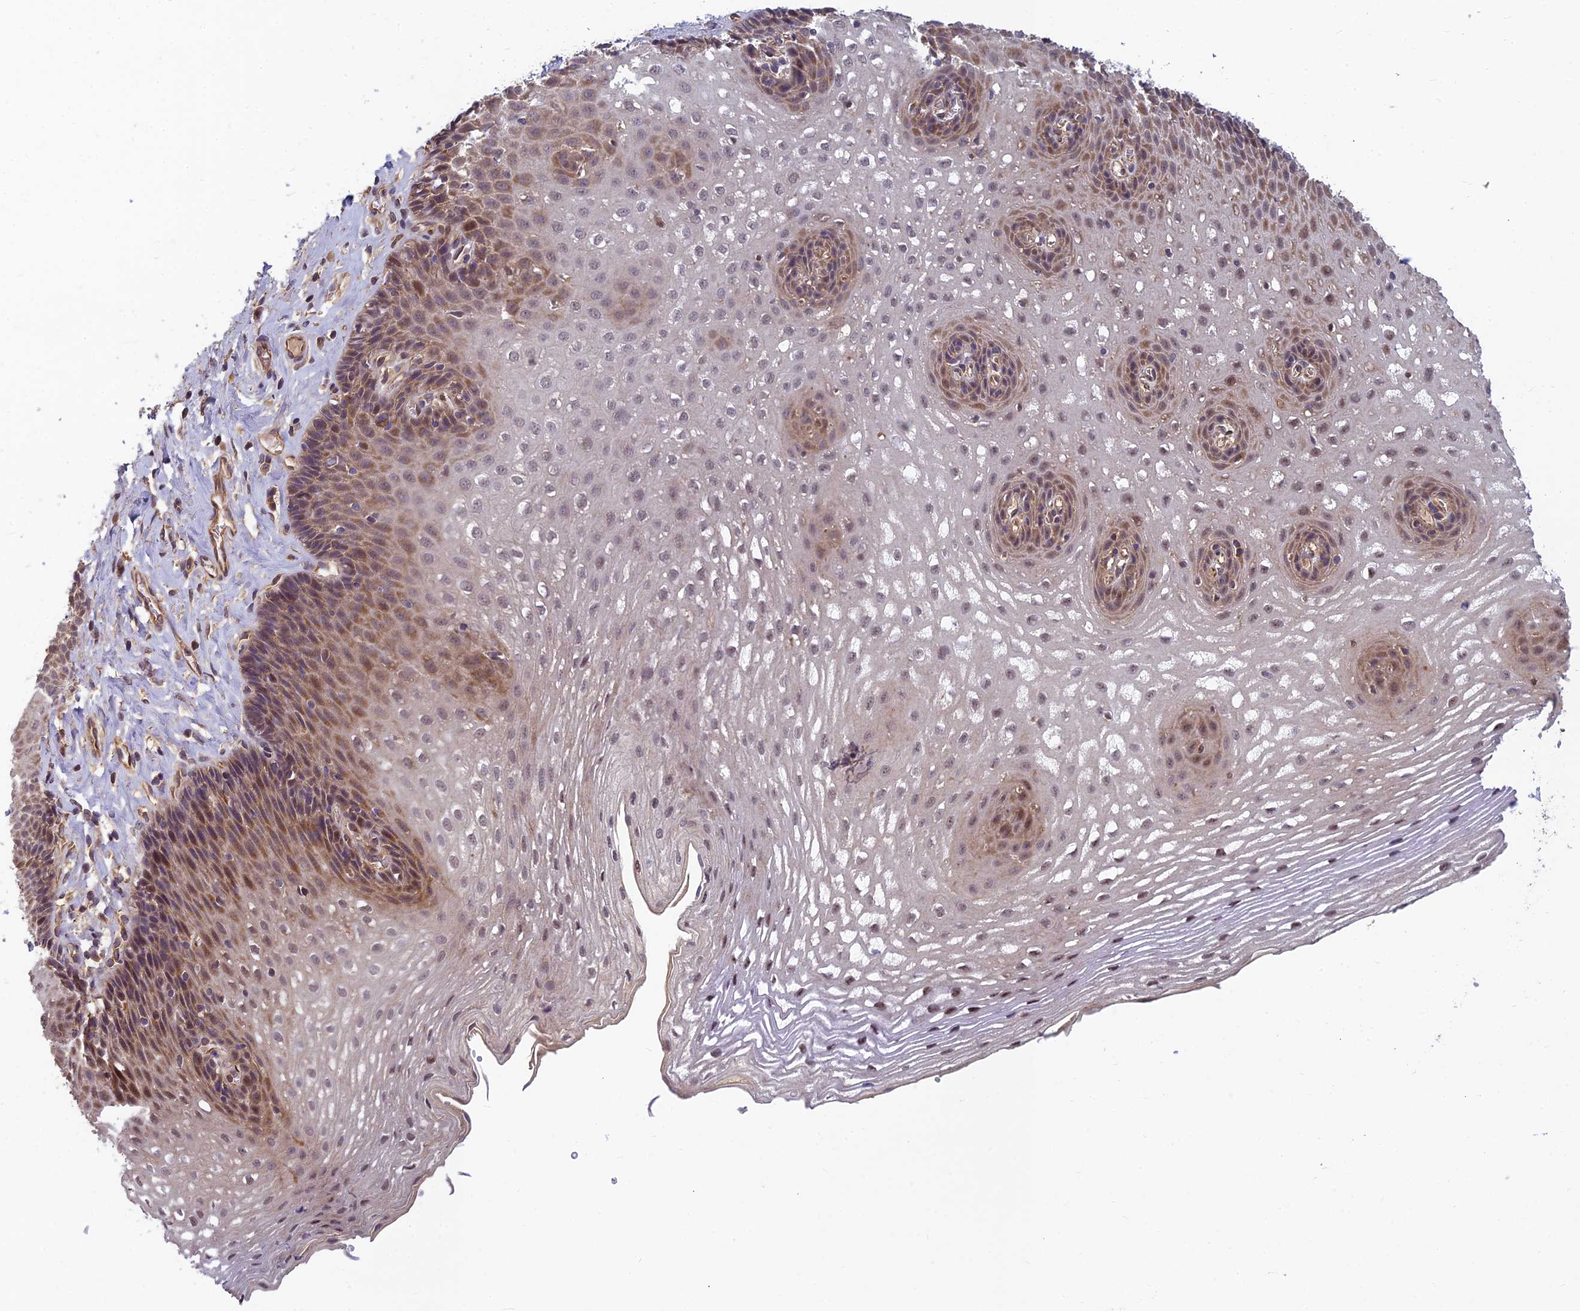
{"staining": {"intensity": "moderate", "quantity": "<25%", "location": "cytoplasmic/membranous,nuclear"}, "tissue": "esophagus", "cell_type": "Squamous epithelial cells", "image_type": "normal", "snomed": [{"axis": "morphology", "description": "Normal tissue, NOS"}, {"axis": "topography", "description": "Esophagus"}], "caption": "This is a photomicrograph of immunohistochemistry staining of unremarkable esophagus, which shows moderate staining in the cytoplasmic/membranous,nuclear of squamous epithelial cells.", "gene": "PIKFYVE", "patient": {"sex": "female", "age": 66}}